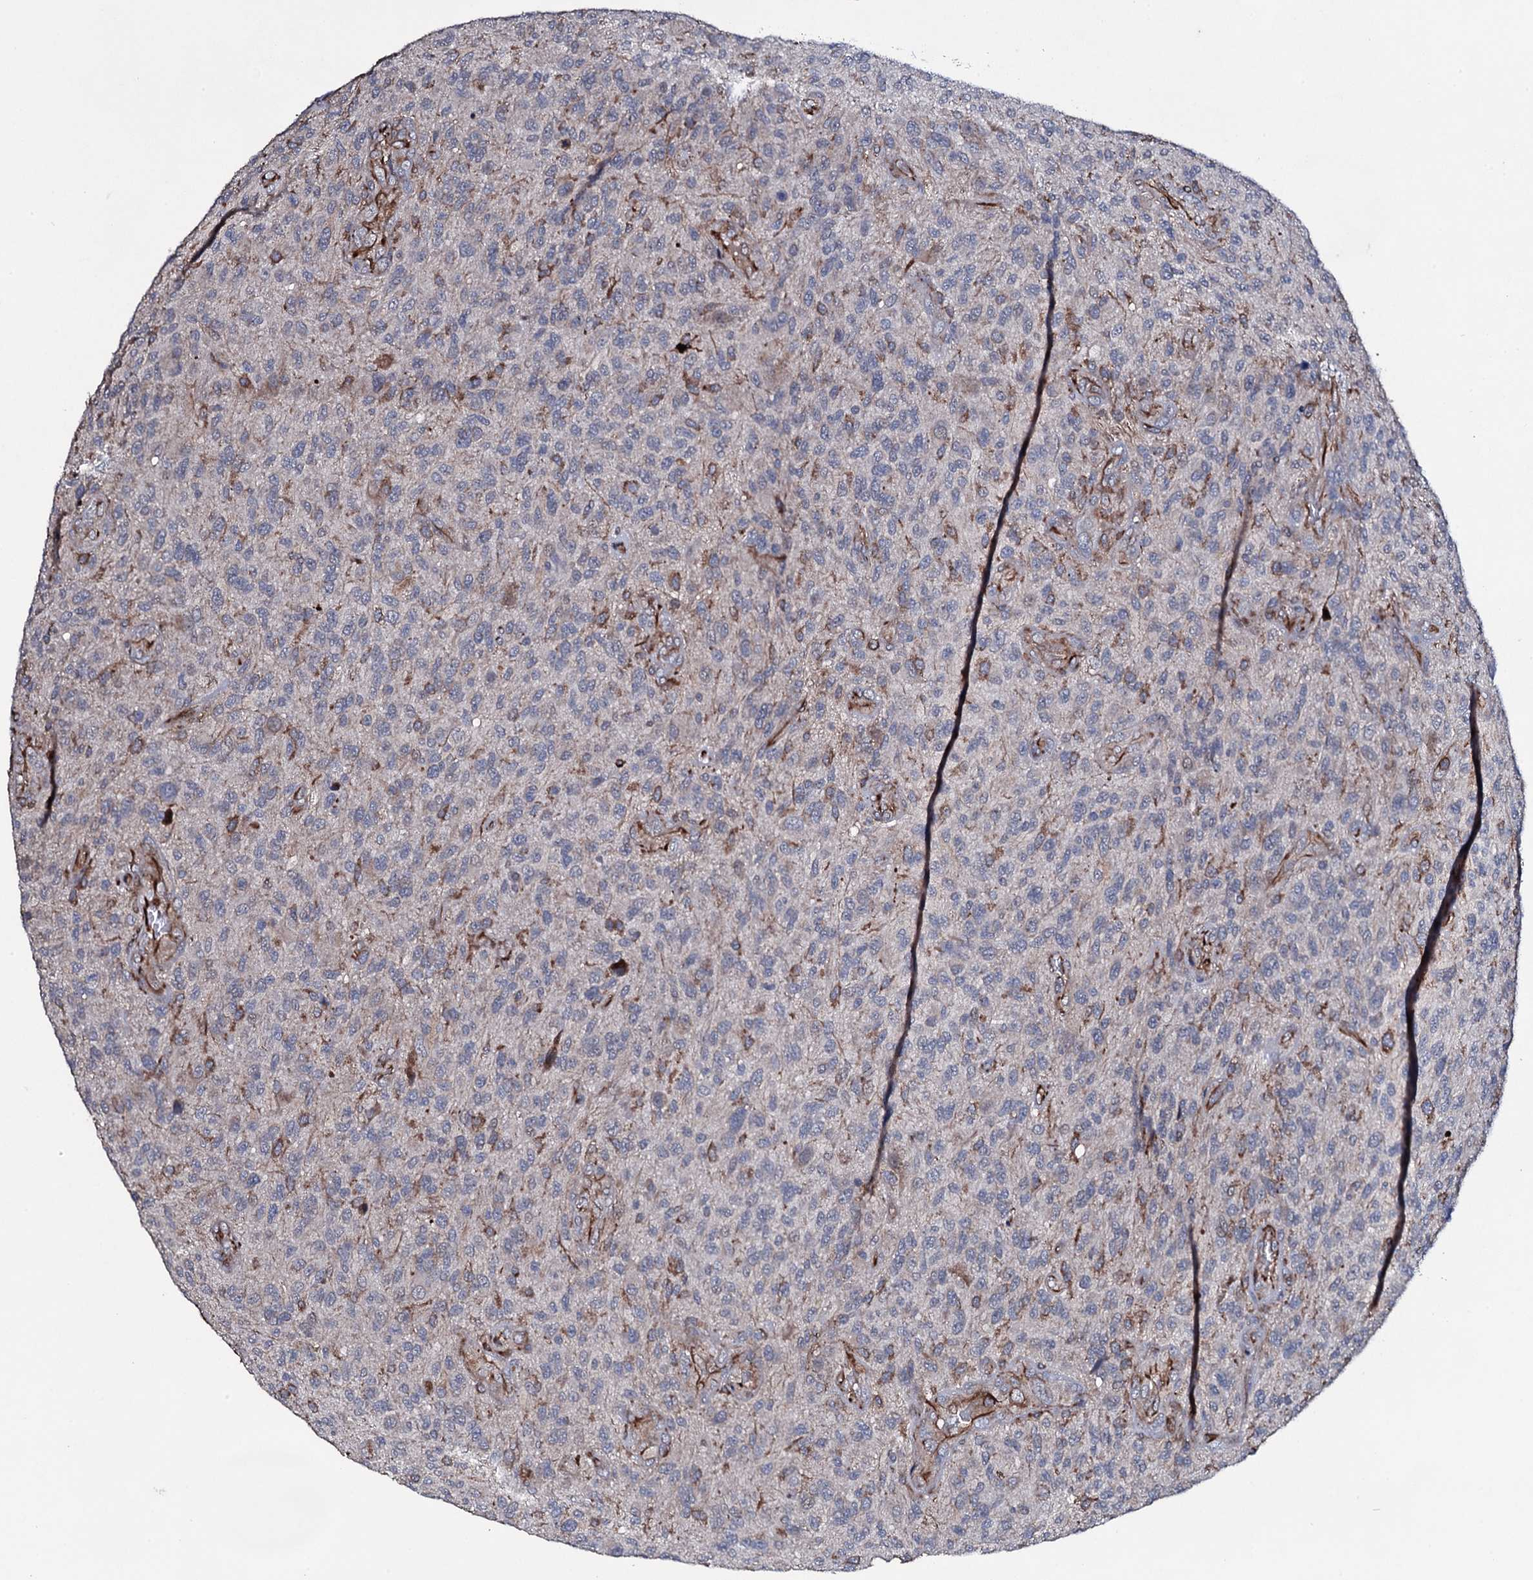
{"staining": {"intensity": "moderate", "quantity": "<25%", "location": "cytoplasmic/membranous"}, "tissue": "glioma", "cell_type": "Tumor cells", "image_type": "cancer", "snomed": [{"axis": "morphology", "description": "Glioma, malignant, High grade"}, {"axis": "topography", "description": "Brain"}], "caption": "Human glioma stained with a brown dye demonstrates moderate cytoplasmic/membranous positive positivity in about <25% of tumor cells.", "gene": "VAMP8", "patient": {"sex": "male", "age": 47}}